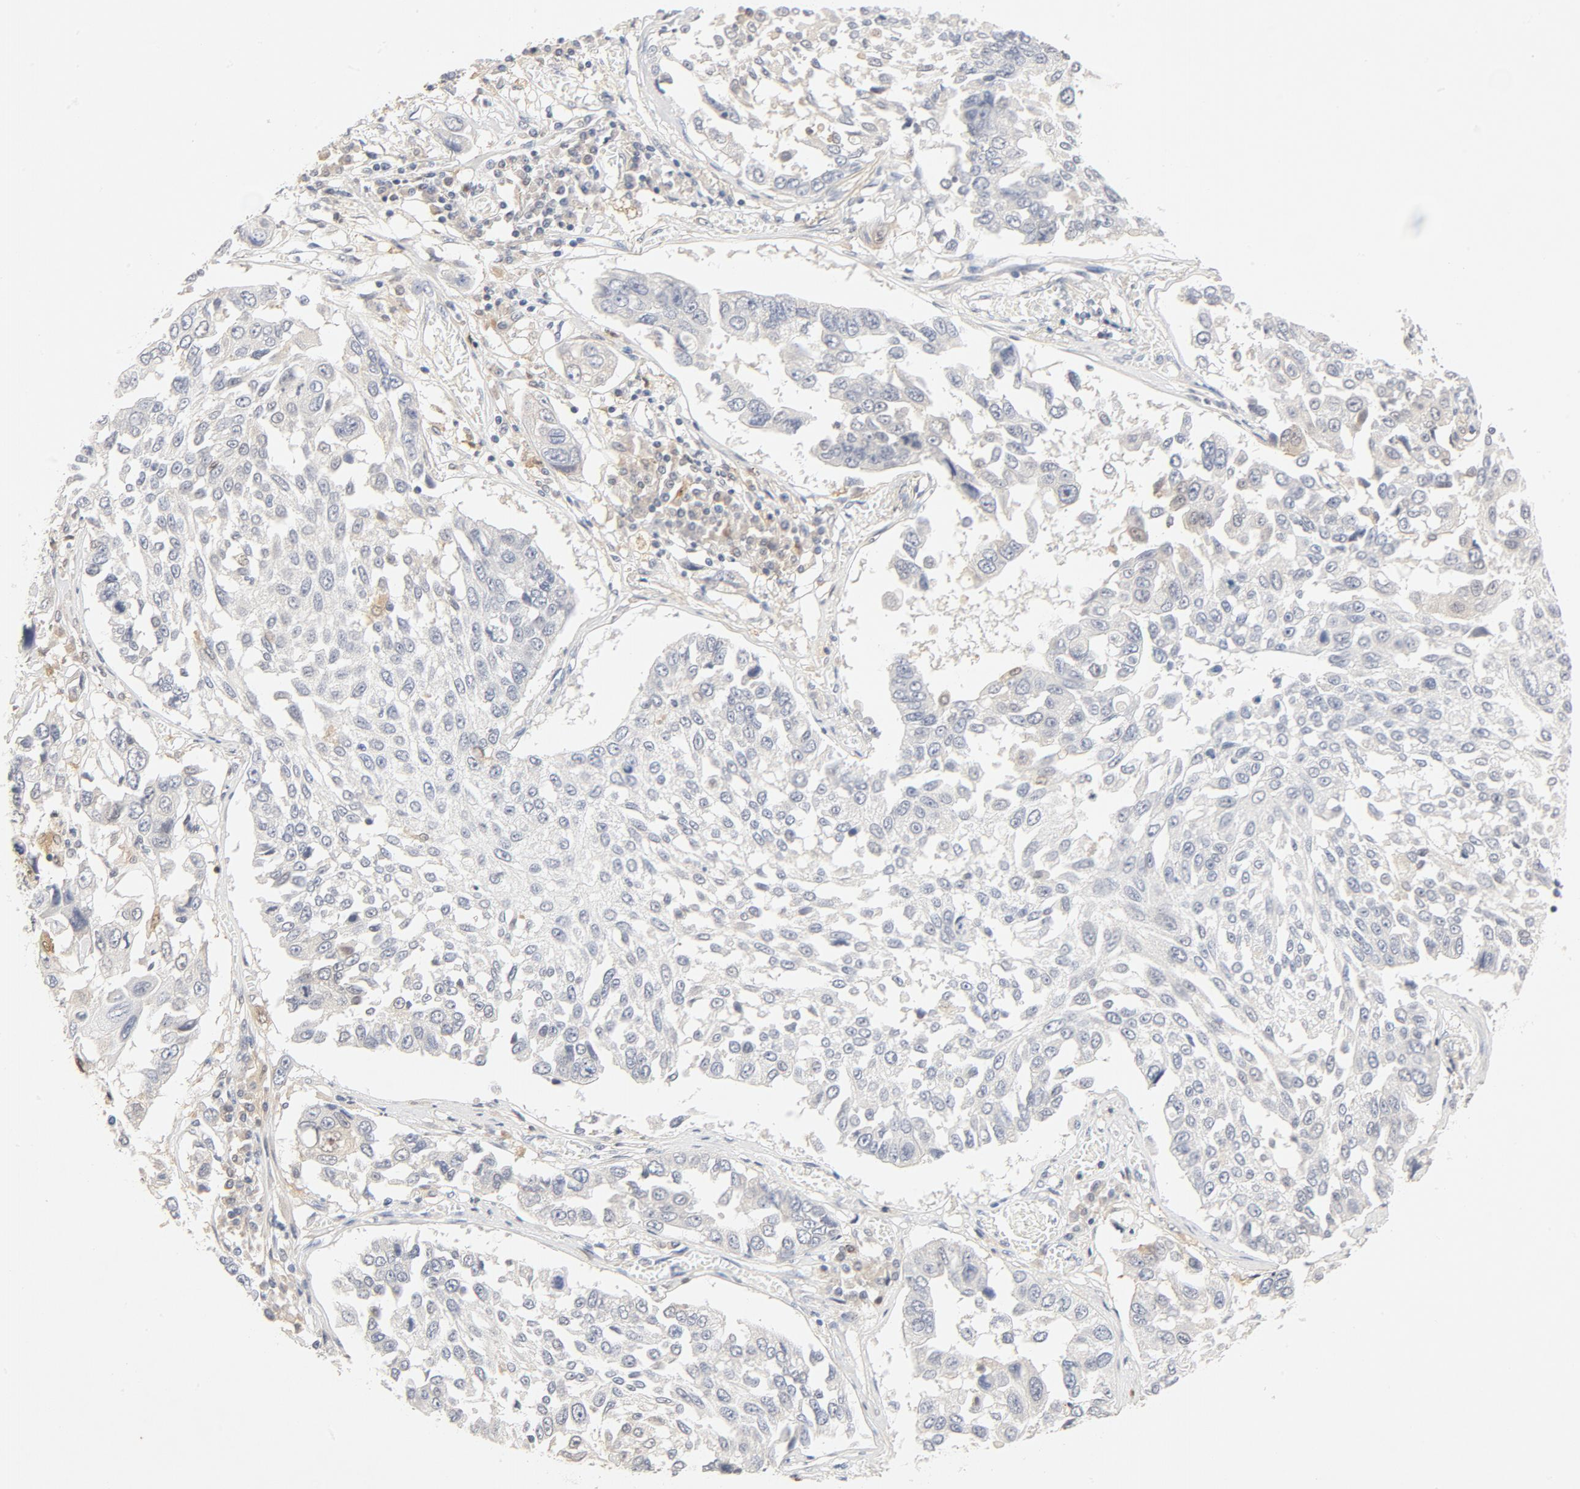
{"staining": {"intensity": "negative", "quantity": "none", "location": "none"}, "tissue": "lung cancer", "cell_type": "Tumor cells", "image_type": "cancer", "snomed": [{"axis": "morphology", "description": "Squamous cell carcinoma, NOS"}, {"axis": "topography", "description": "Lung"}], "caption": "High magnification brightfield microscopy of lung squamous cell carcinoma stained with DAB (3,3'-diaminobenzidine) (brown) and counterstained with hematoxylin (blue): tumor cells show no significant staining.", "gene": "STAT1", "patient": {"sex": "male", "age": 71}}